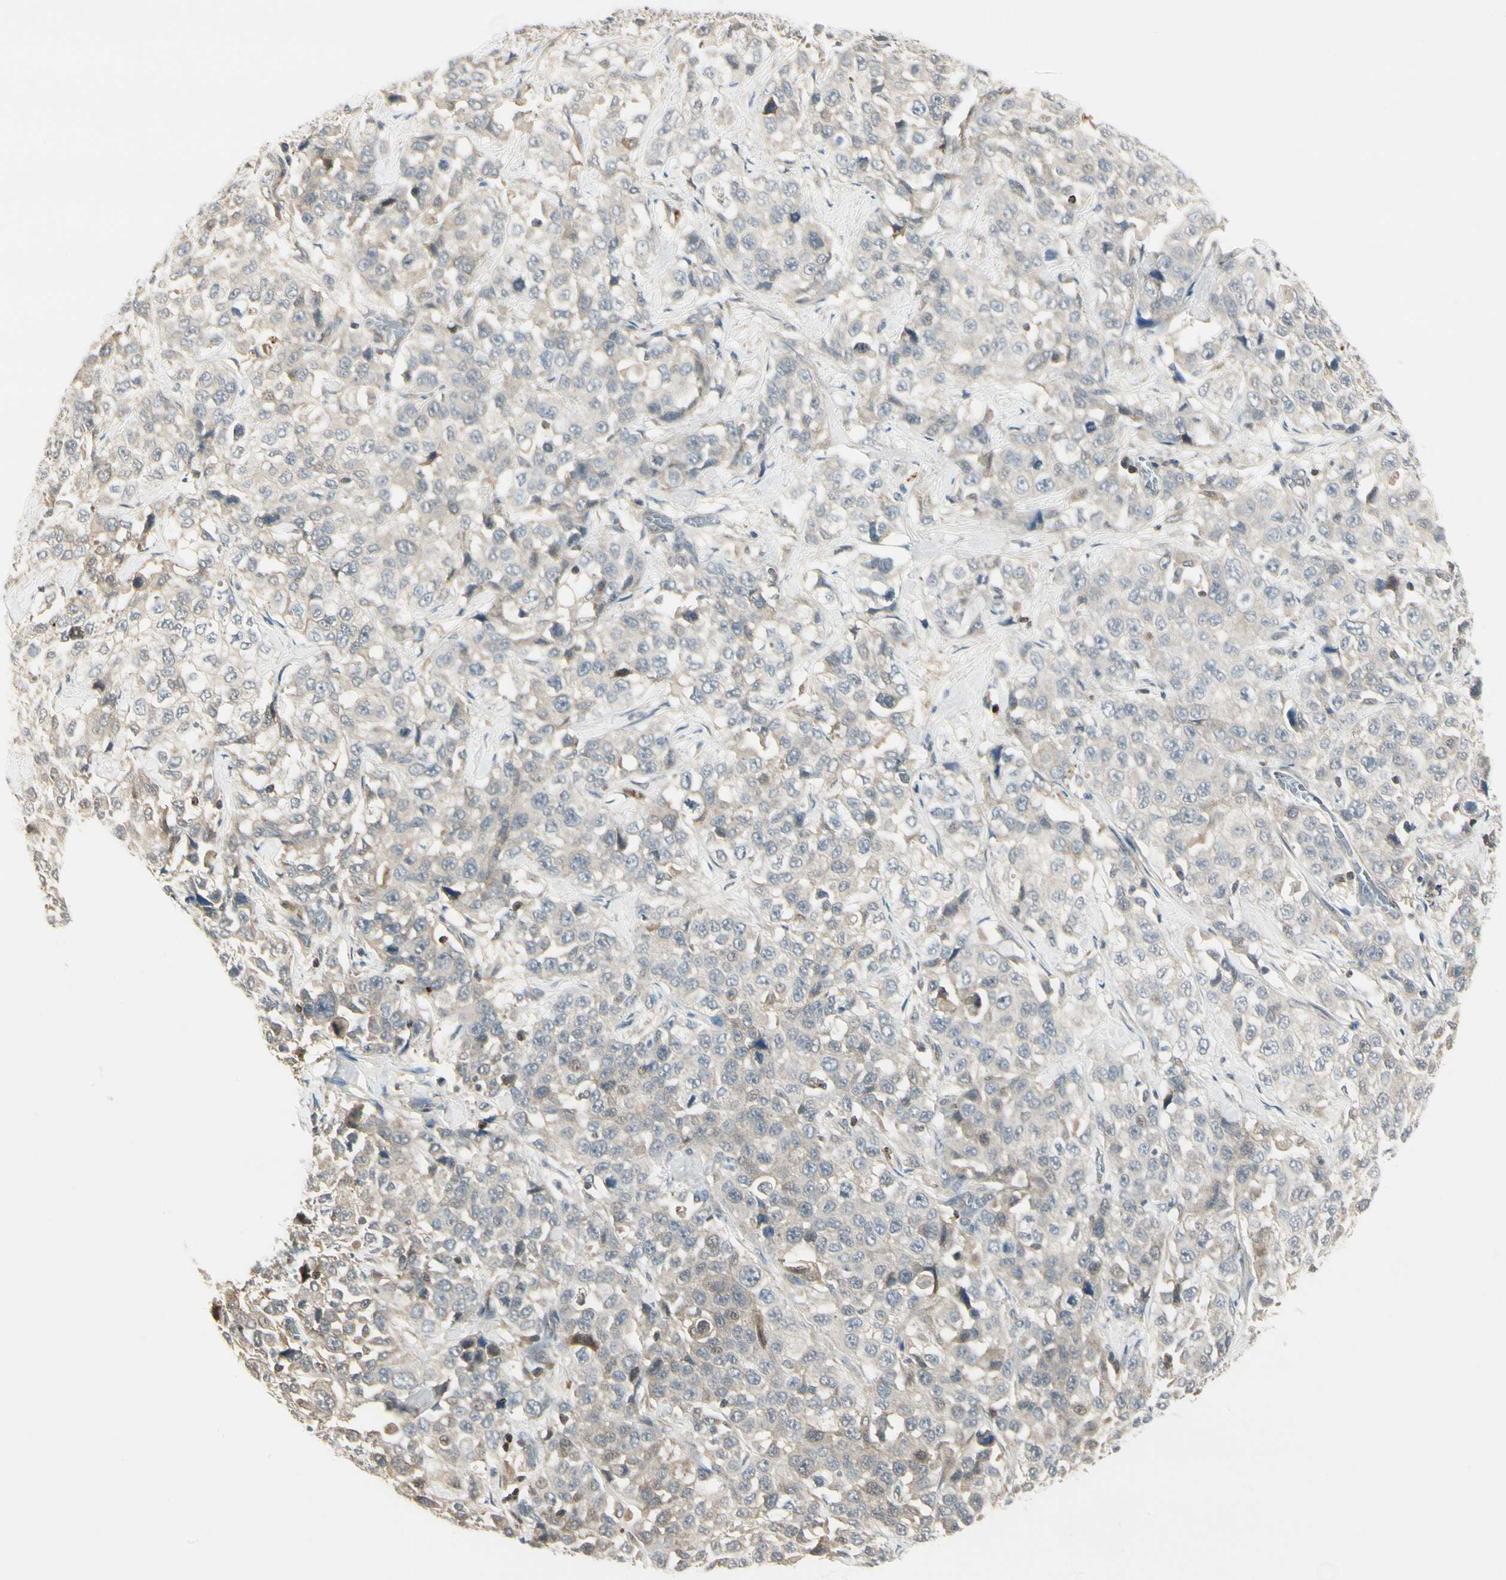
{"staining": {"intensity": "weak", "quantity": "25%-75%", "location": "cytoplasmic/membranous"}, "tissue": "stomach cancer", "cell_type": "Tumor cells", "image_type": "cancer", "snomed": [{"axis": "morphology", "description": "Normal tissue, NOS"}, {"axis": "morphology", "description": "Adenocarcinoma, NOS"}, {"axis": "topography", "description": "Stomach"}], "caption": "Weak cytoplasmic/membranous protein staining is appreciated in about 25%-75% of tumor cells in stomach cancer (adenocarcinoma).", "gene": "EVC", "patient": {"sex": "male", "age": 48}}